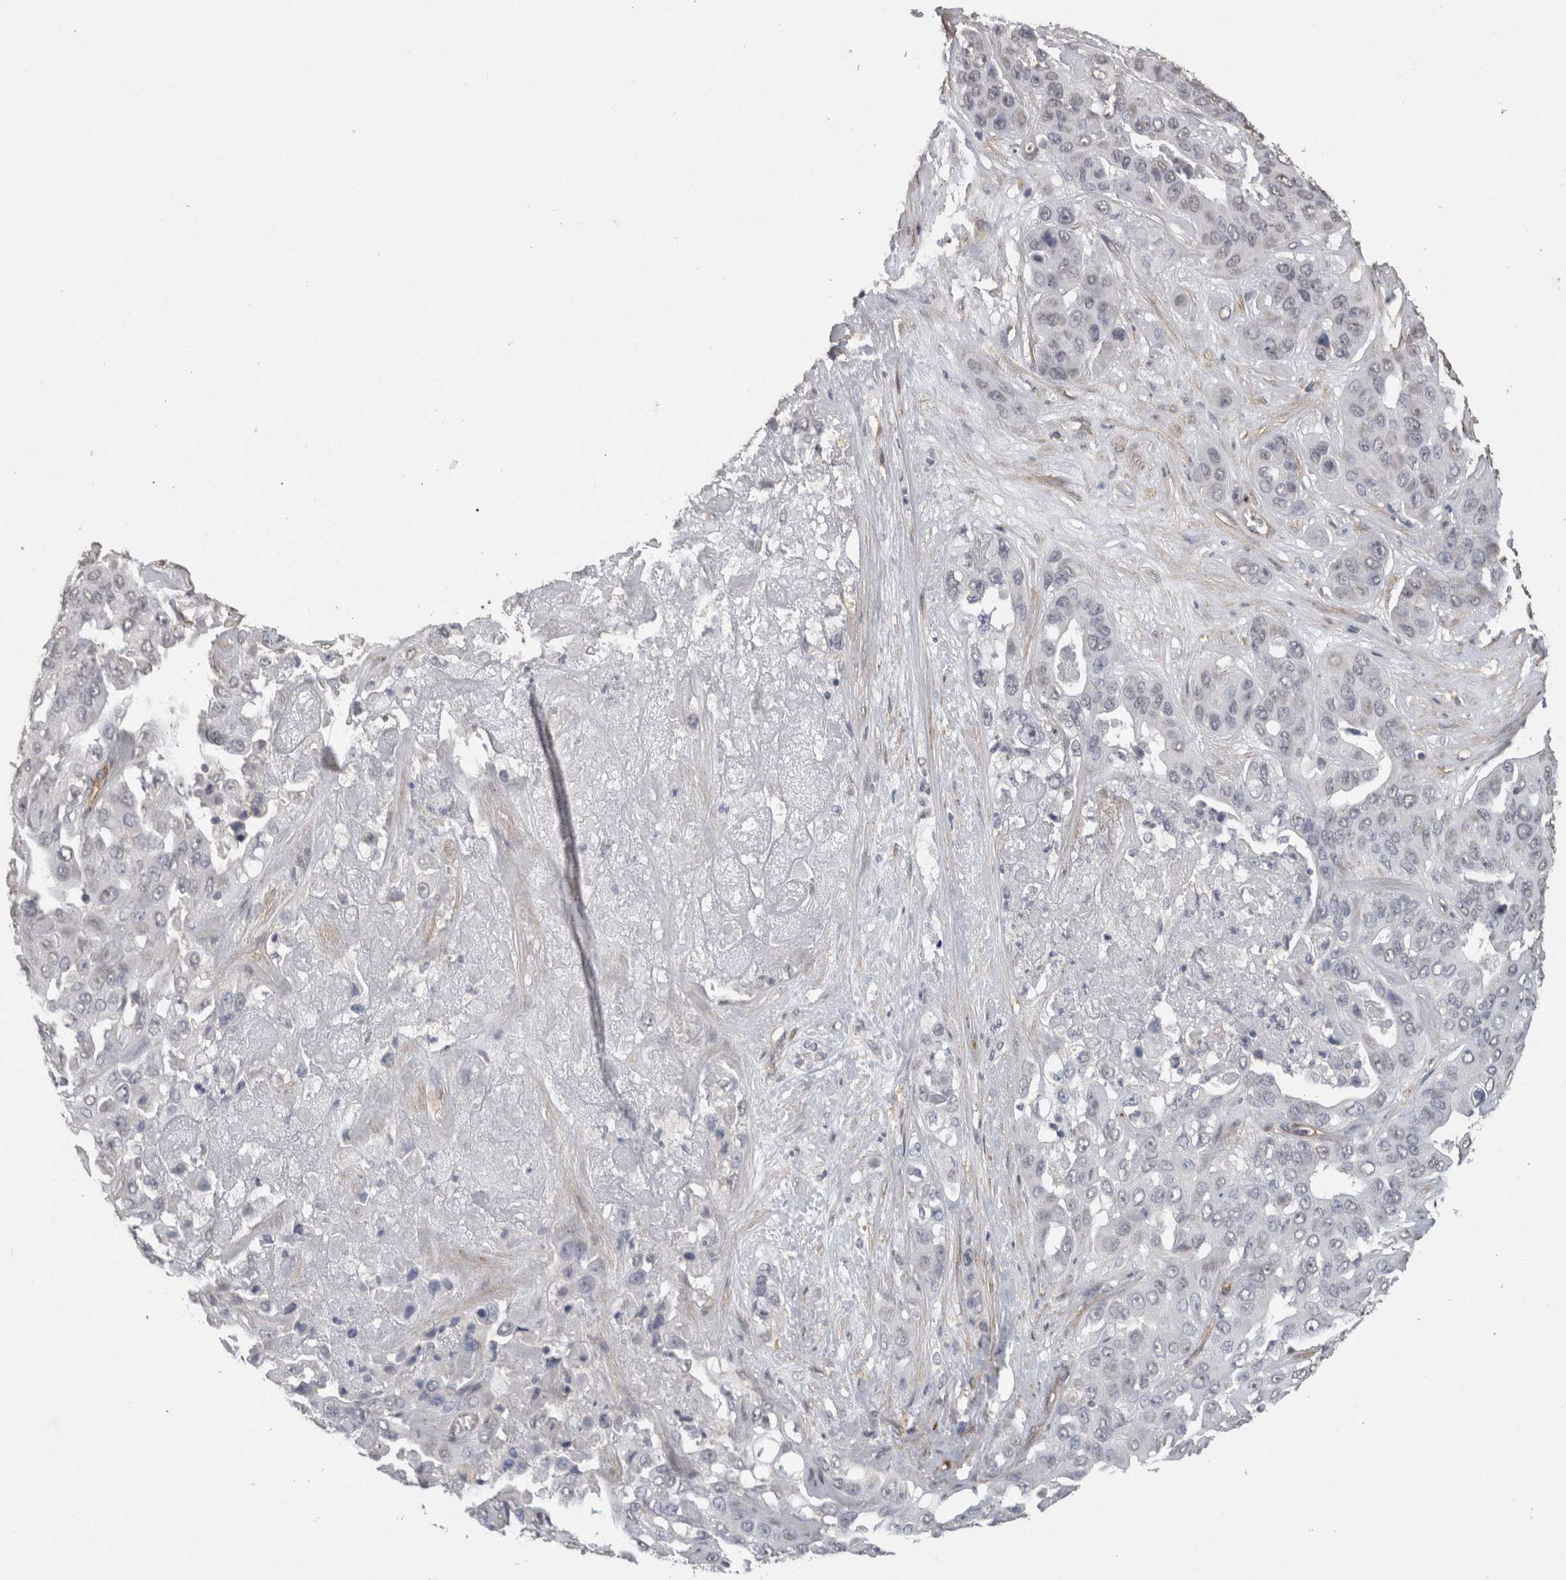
{"staining": {"intensity": "negative", "quantity": "none", "location": "none"}, "tissue": "liver cancer", "cell_type": "Tumor cells", "image_type": "cancer", "snomed": [{"axis": "morphology", "description": "Cholangiocarcinoma"}, {"axis": "topography", "description": "Liver"}], "caption": "There is no significant expression in tumor cells of liver cholangiocarcinoma.", "gene": "RECK", "patient": {"sex": "female", "age": 52}}